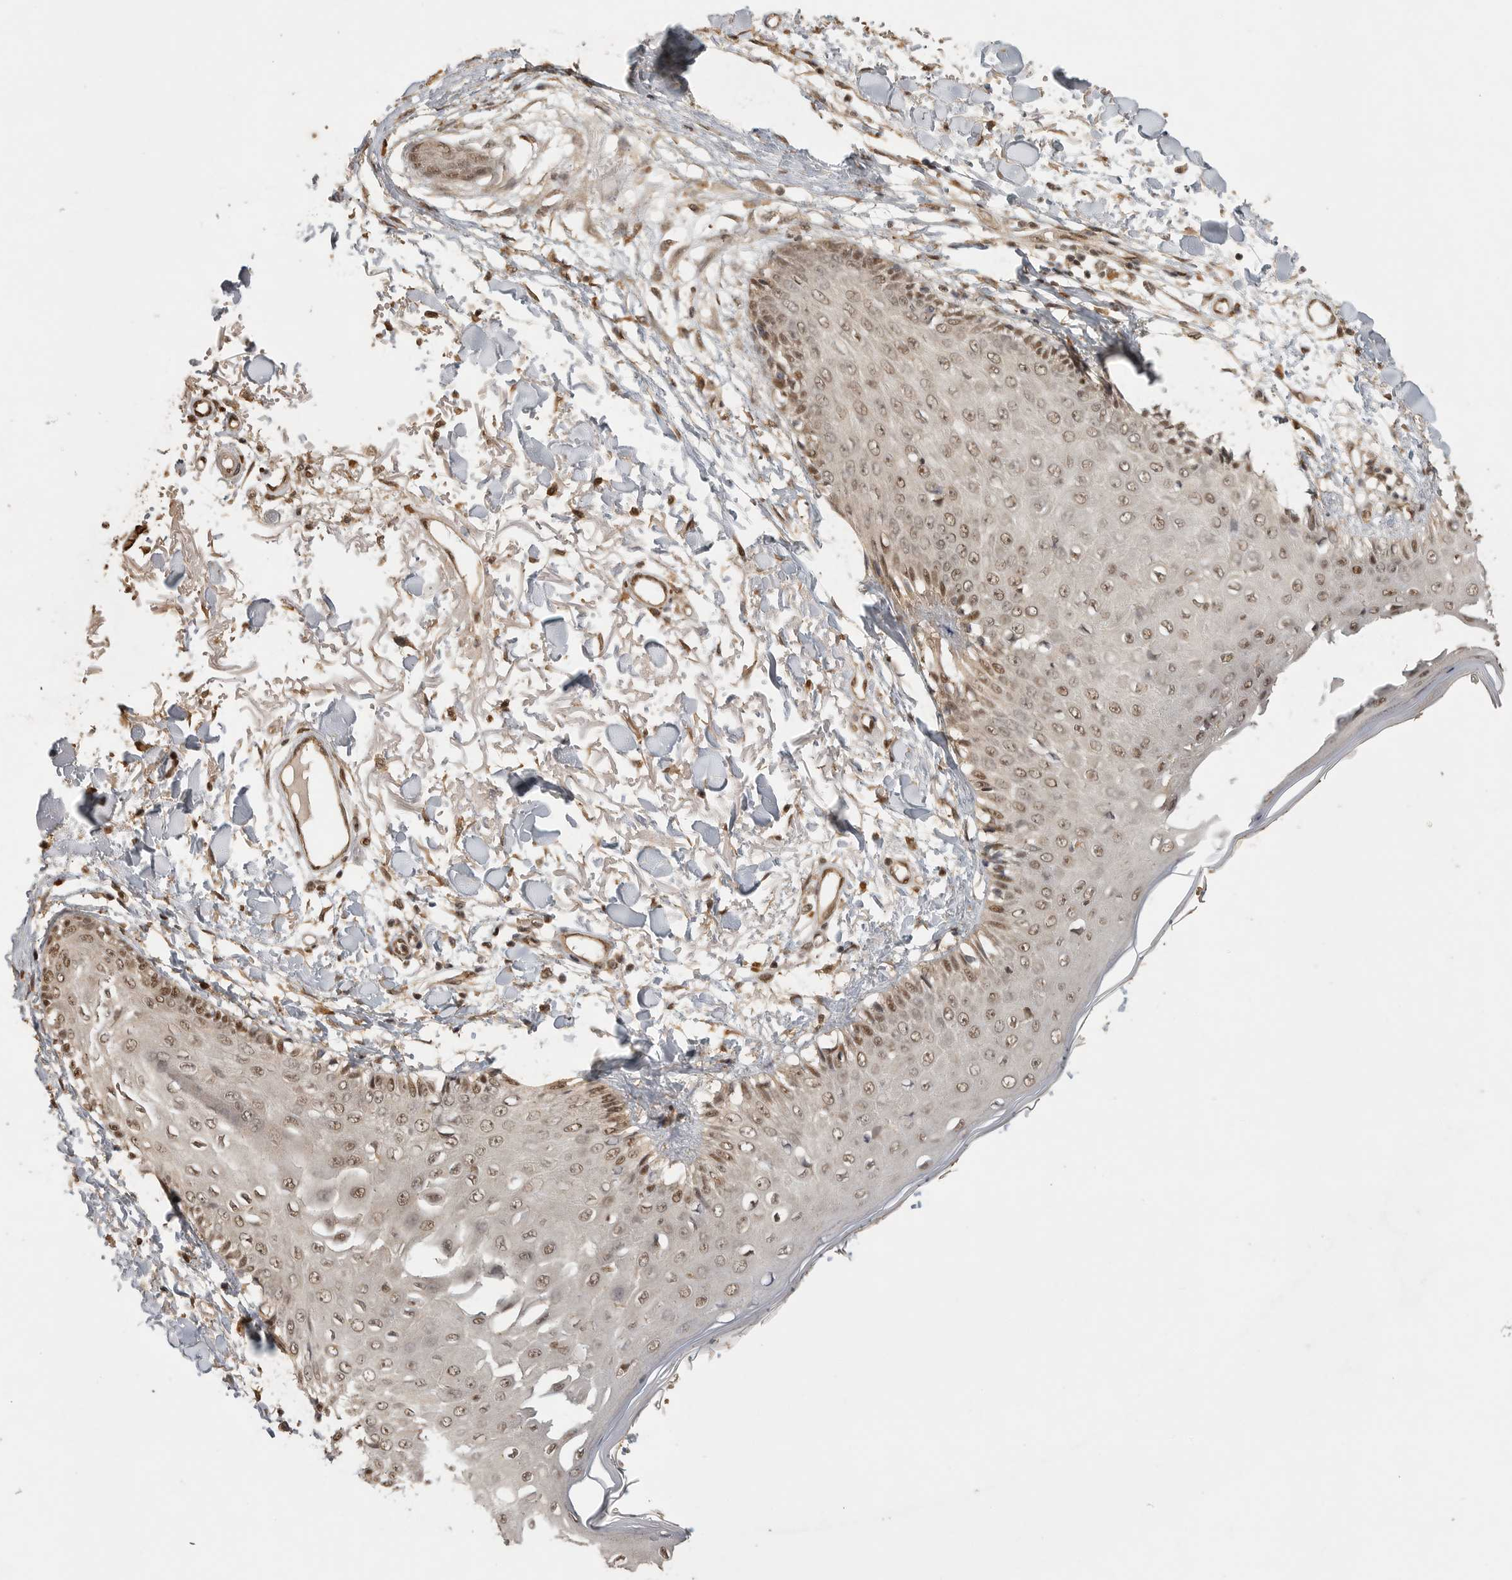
{"staining": {"intensity": "moderate", "quantity": ">75%", "location": "cytoplasmic/membranous,nuclear"}, "tissue": "skin", "cell_type": "Fibroblasts", "image_type": "normal", "snomed": [{"axis": "morphology", "description": "Normal tissue, NOS"}, {"axis": "morphology", "description": "Squamous cell carcinoma, NOS"}, {"axis": "topography", "description": "Skin"}, {"axis": "topography", "description": "Peripheral nerve tissue"}], "caption": "Immunohistochemistry (IHC) (DAB (3,3'-diaminobenzidine)) staining of unremarkable human skin demonstrates moderate cytoplasmic/membranous,nuclear protein staining in approximately >75% of fibroblasts. Using DAB (3,3'-diaminobenzidine) (brown) and hematoxylin (blue) stains, captured at high magnification using brightfield microscopy.", "gene": "DFFA", "patient": {"sex": "male", "age": 83}}